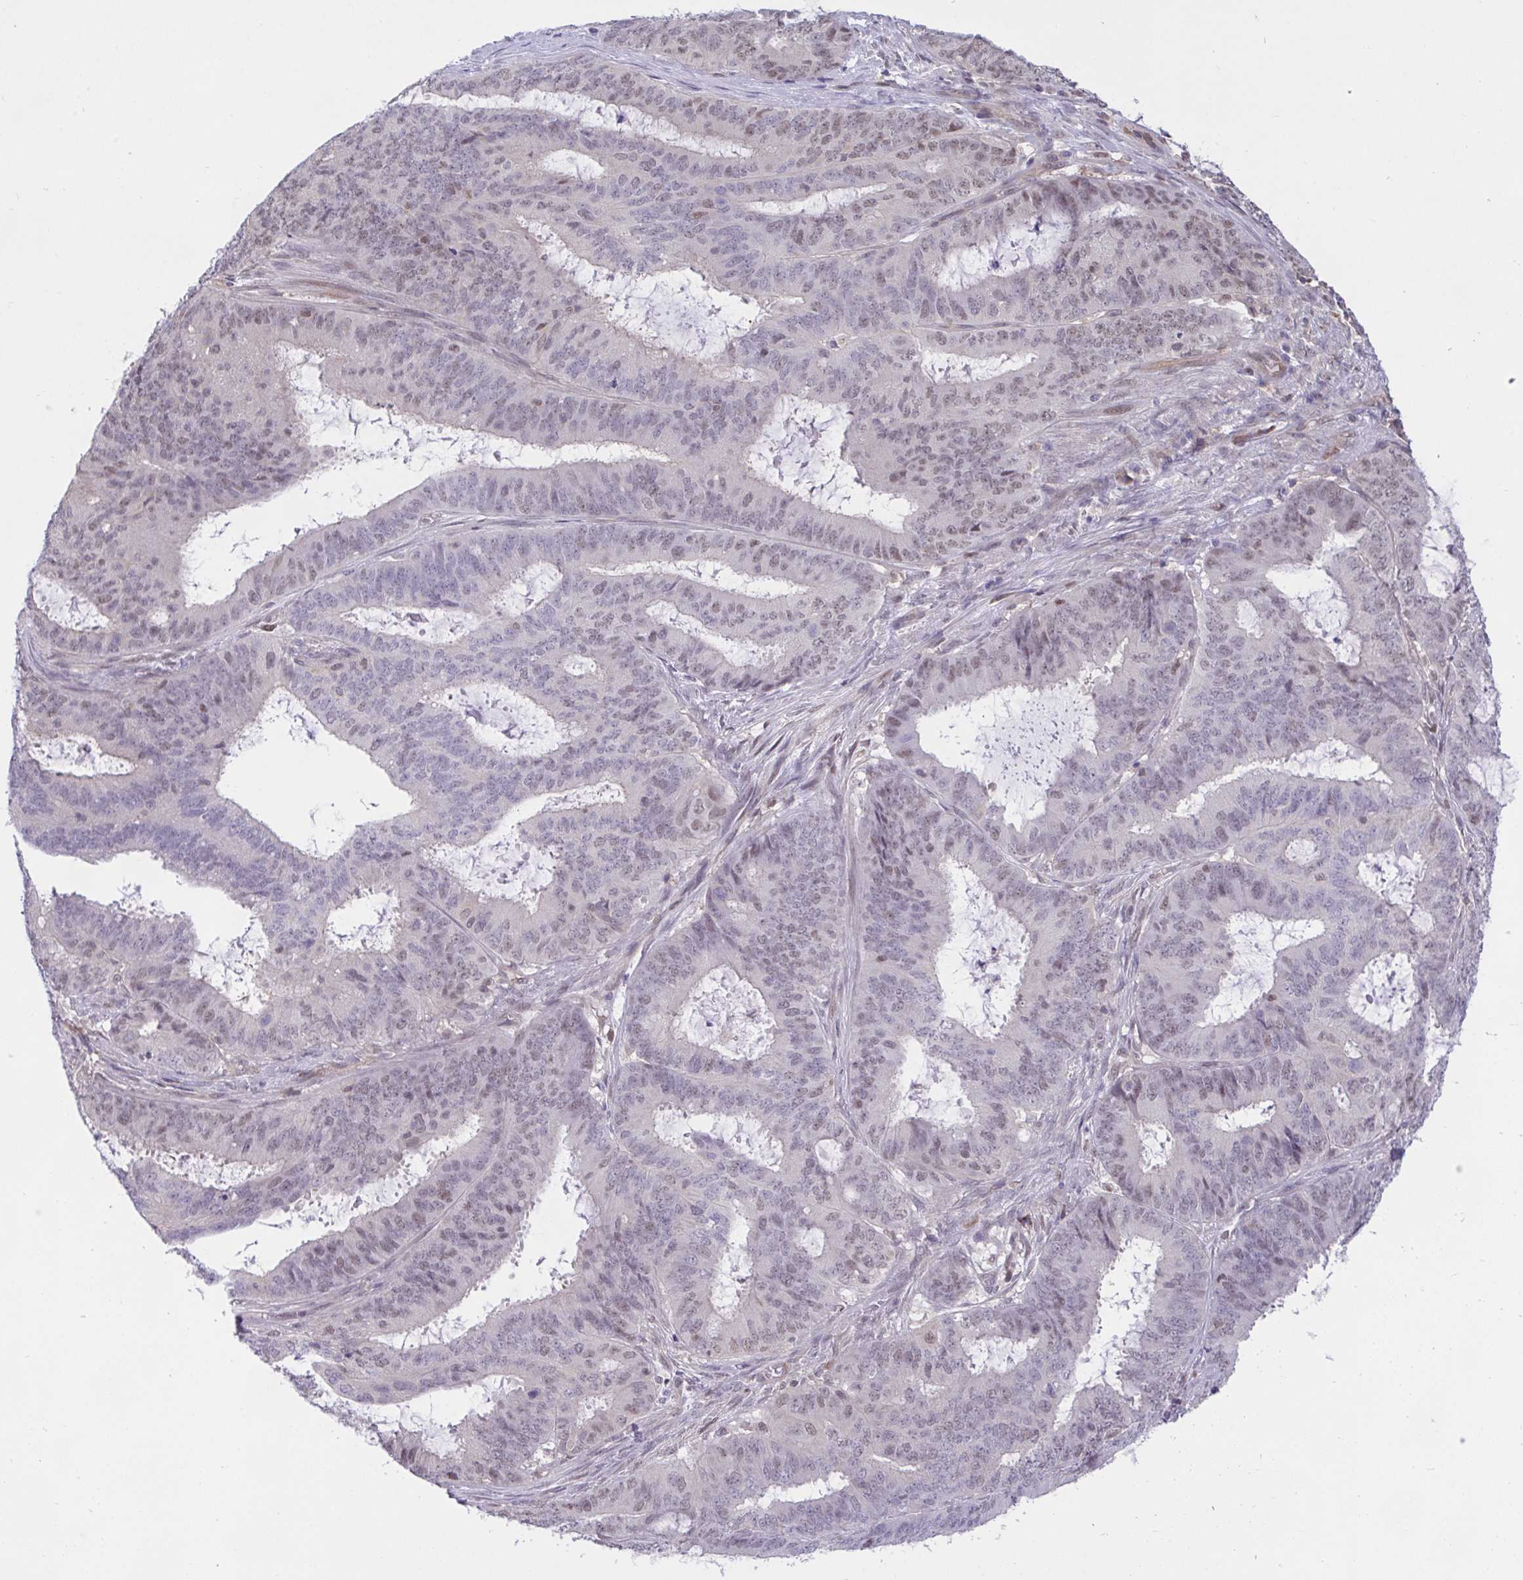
{"staining": {"intensity": "weak", "quantity": "25%-75%", "location": "nuclear"}, "tissue": "endometrial cancer", "cell_type": "Tumor cells", "image_type": "cancer", "snomed": [{"axis": "morphology", "description": "Adenocarcinoma, NOS"}, {"axis": "topography", "description": "Endometrium"}], "caption": "Human adenocarcinoma (endometrial) stained with a protein marker reveals weak staining in tumor cells.", "gene": "ZNF444", "patient": {"sex": "female", "age": 51}}